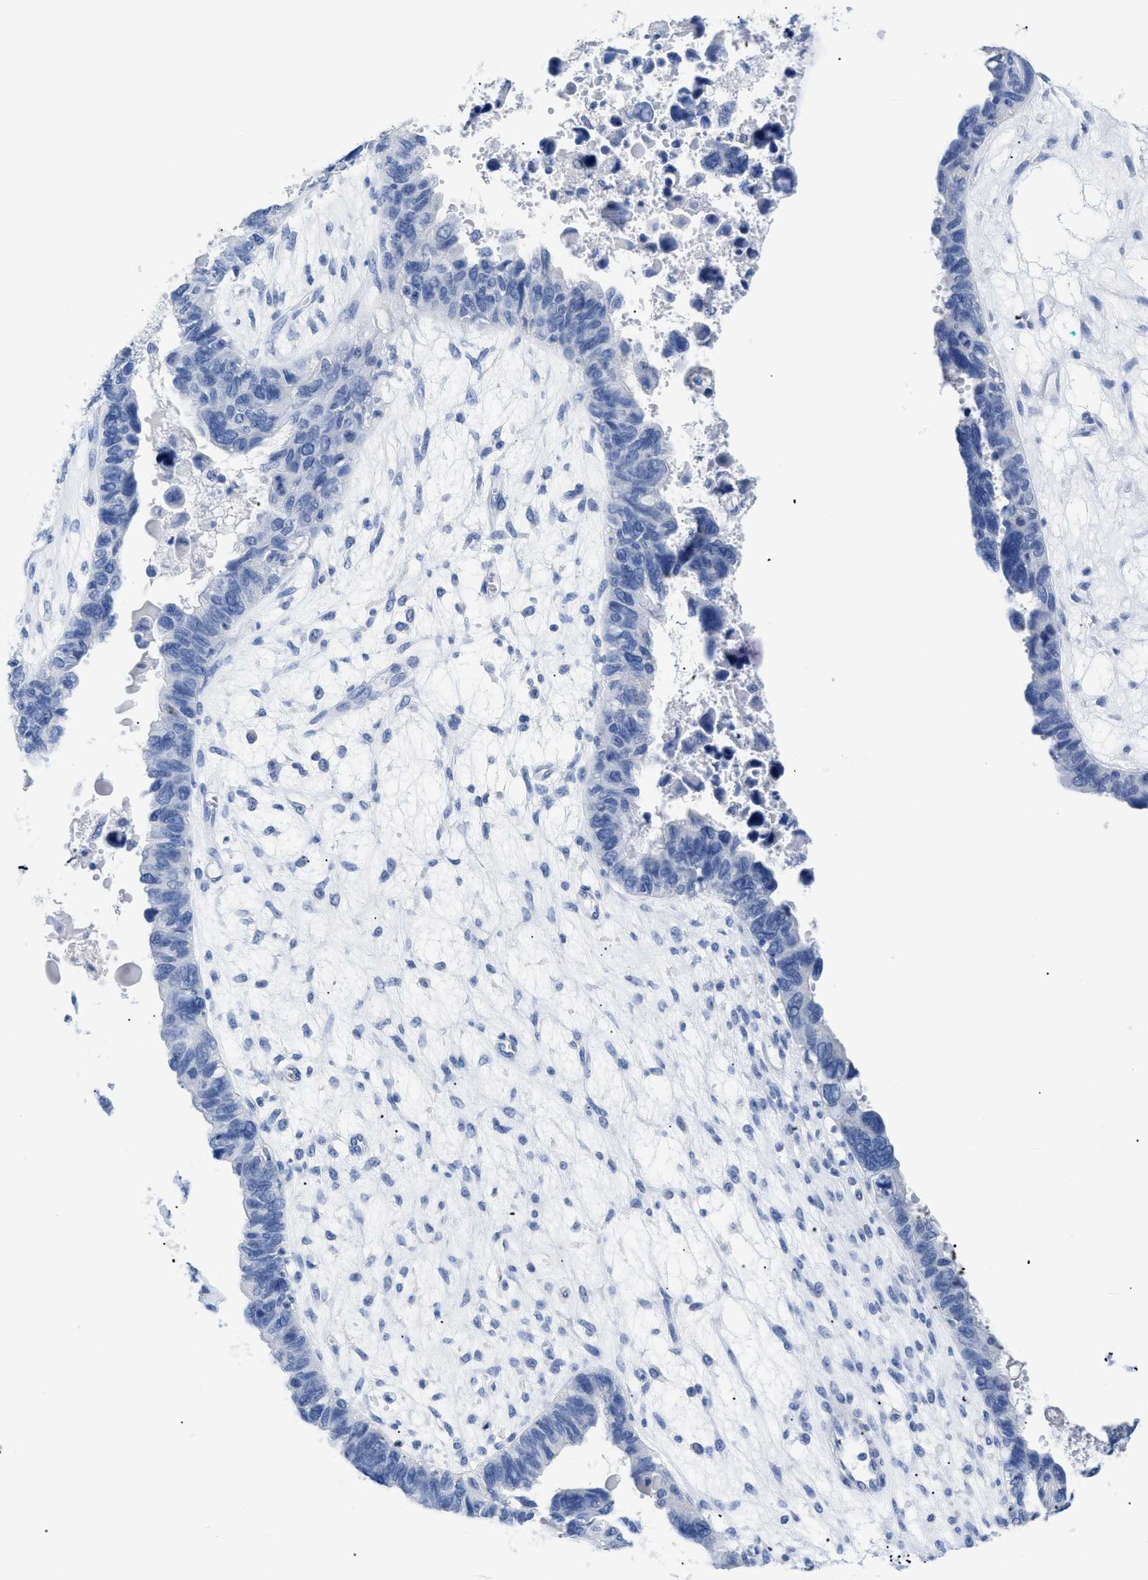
{"staining": {"intensity": "negative", "quantity": "none", "location": "none"}, "tissue": "ovarian cancer", "cell_type": "Tumor cells", "image_type": "cancer", "snomed": [{"axis": "morphology", "description": "Cystadenocarcinoma, serous, NOS"}, {"axis": "topography", "description": "Ovary"}], "caption": "Photomicrograph shows no protein positivity in tumor cells of serous cystadenocarcinoma (ovarian) tissue. Brightfield microscopy of IHC stained with DAB (3,3'-diaminobenzidine) (brown) and hematoxylin (blue), captured at high magnification.", "gene": "DLC1", "patient": {"sex": "female", "age": 79}}